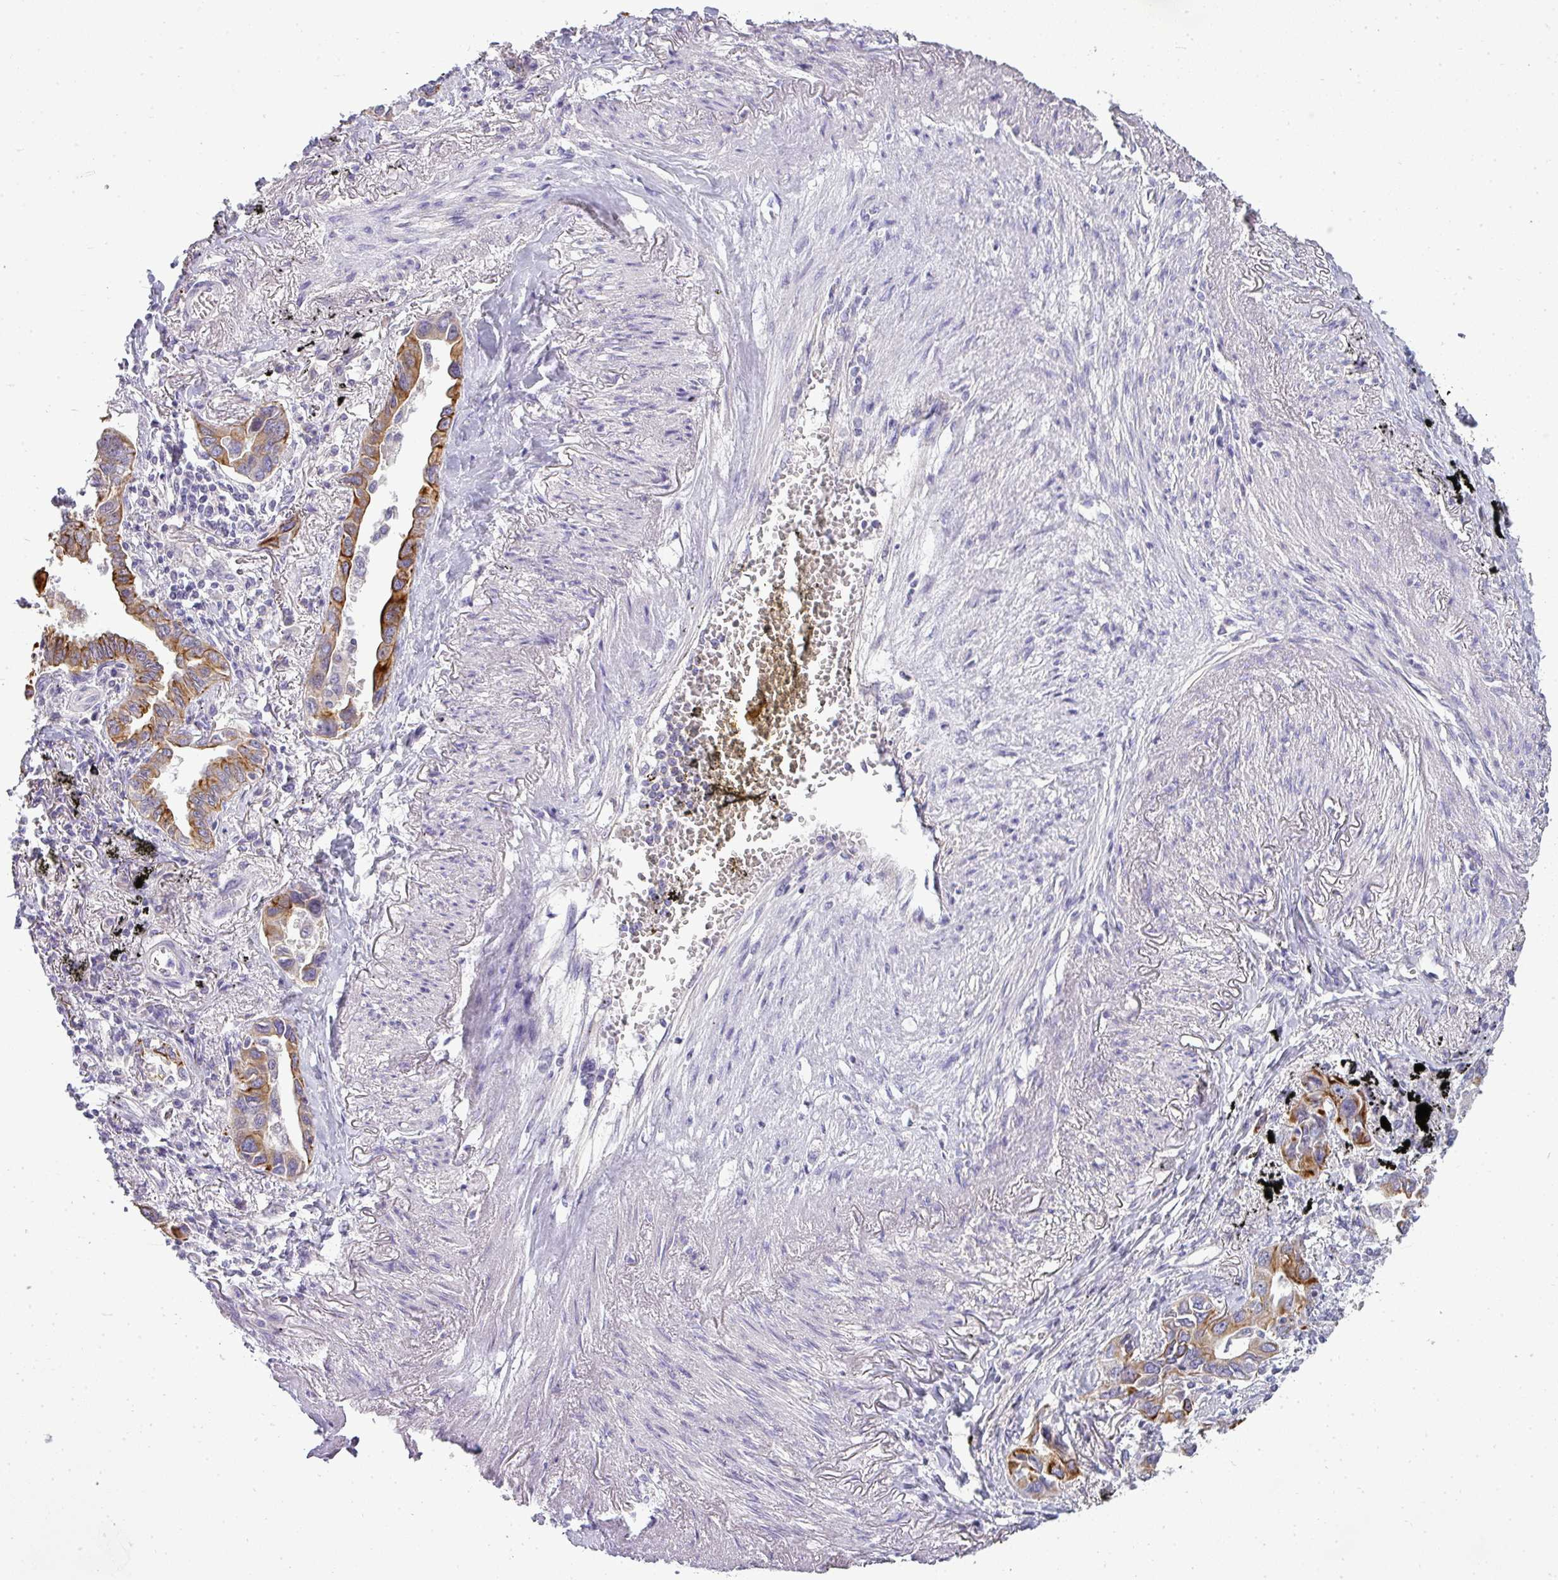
{"staining": {"intensity": "strong", "quantity": ">75%", "location": "cytoplasmic/membranous"}, "tissue": "lung cancer", "cell_type": "Tumor cells", "image_type": "cancer", "snomed": [{"axis": "morphology", "description": "Adenocarcinoma, NOS"}, {"axis": "topography", "description": "Lung"}], "caption": "Immunohistochemistry (IHC) (DAB (3,3'-diaminobenzidine)) staining of human lung cancer (adenocarcinoma) demonstrates strong cytoplasmic/membranous protein positivity in approximately >75% of tumor cells.", "gene": "ASXL3", "patient": {"sex": "male", "age": 67}}